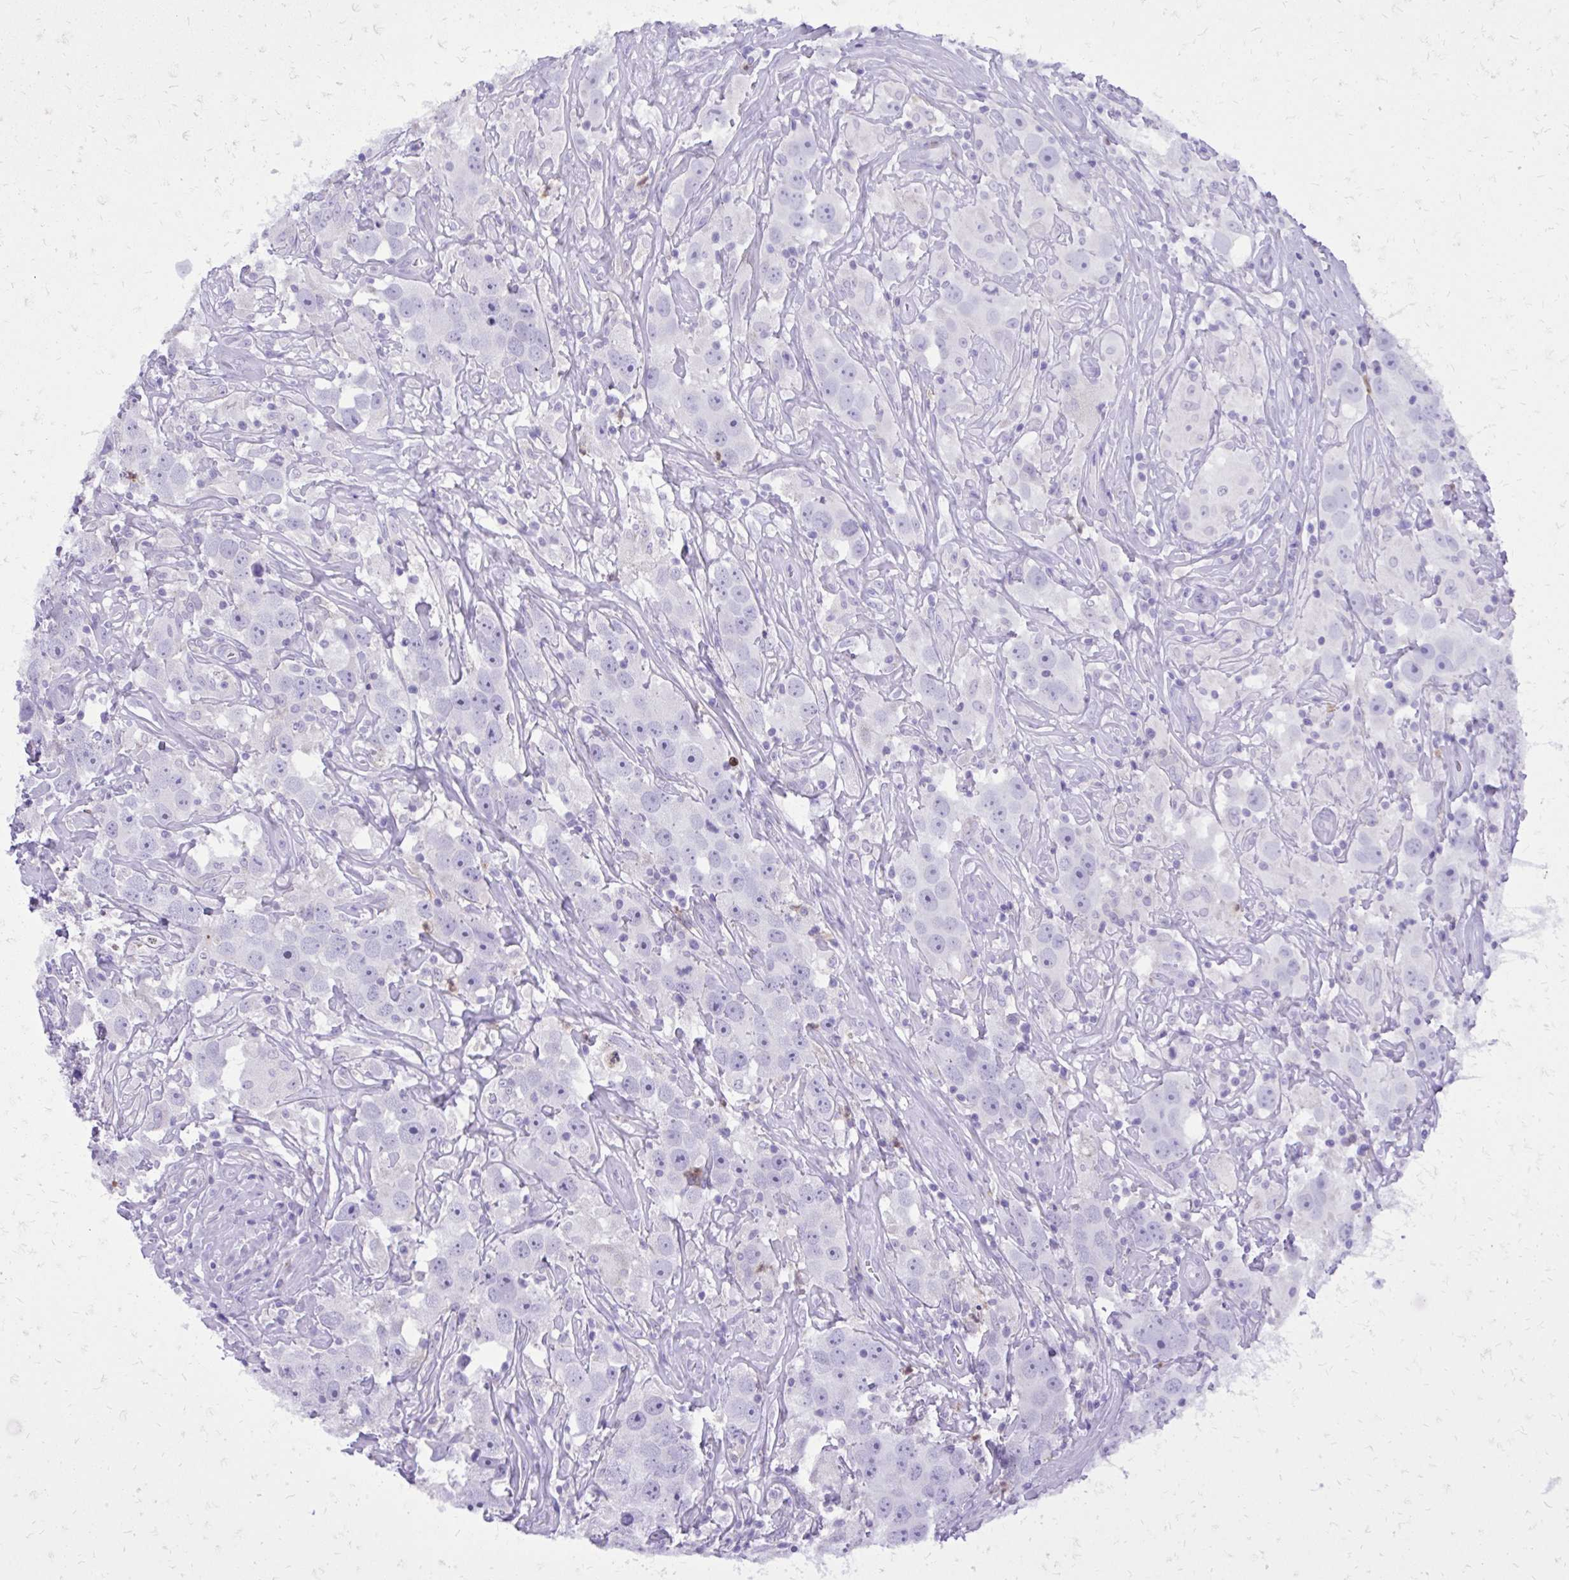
{"staining": {"intensity": "negative", "quantity": "none", "location": "none"}, "tissue": "testis cancer", "cell_type": "Tumor cells", "image_type": "cancer", "snomed": [{"axis": "morphology", "description": "Seminoma, NOS"}, {"axis": "topography", "description": "Testis"}], "caption": "Testis seminoma was stained to show a protein in brown. There is no significant staining in tumor cells.", "gene": "CAT", "patient": {"sex": "male", "age": 49}}